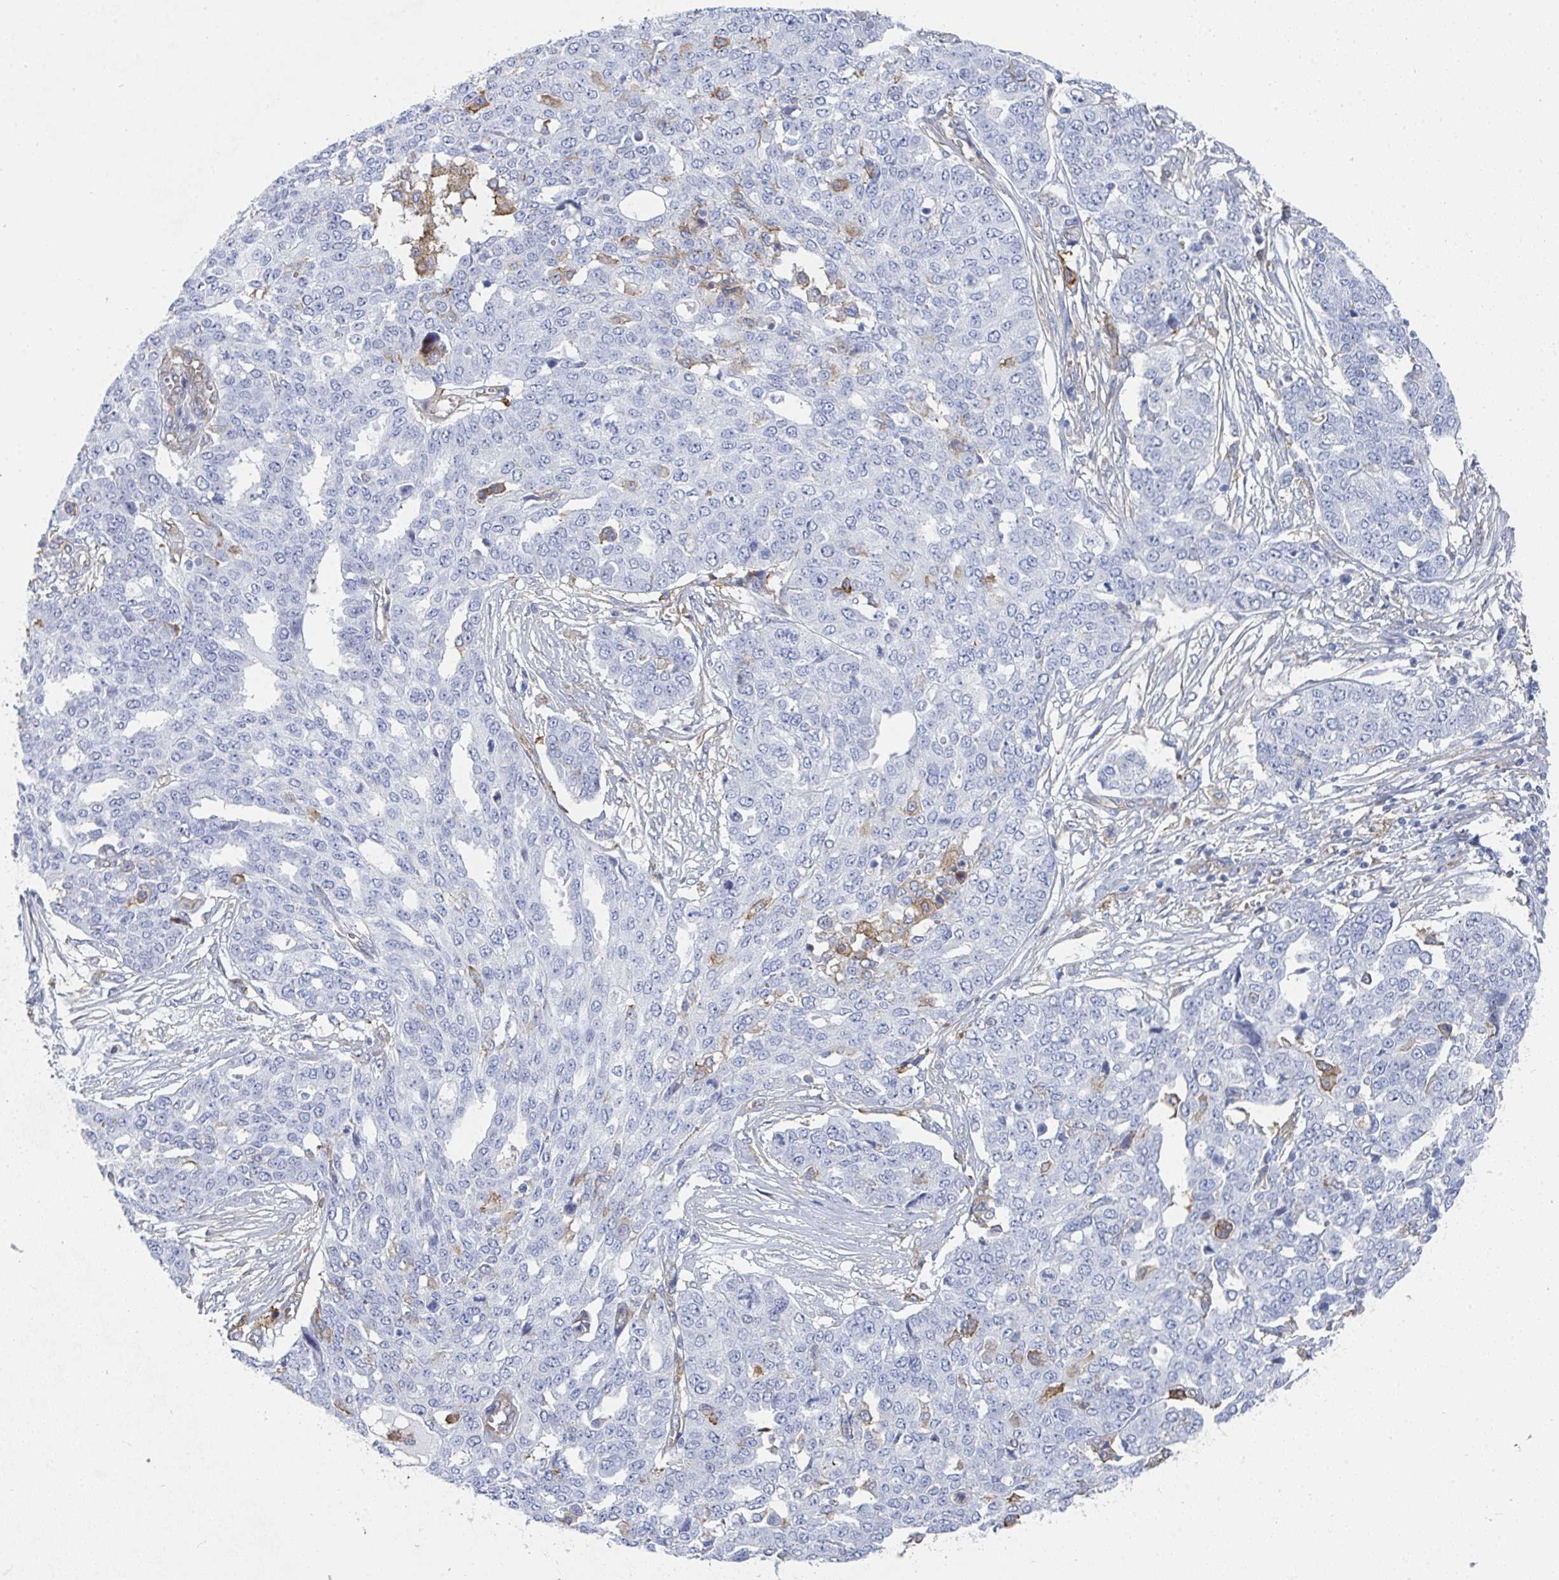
{"staining": {"intensity": "negative", "quantity": "none", "location": "none"}, "tissue": "ovarian cancer", "cell_type": "Tumor cells", "image_type": "cancer", "snomed": [{"axis": "morphology", "description": "Cystadenocarcinoma, serous, NOS"}, {"axis": "topography", "description": "Soft tissue"}, {"axis": "topography", "description": "Ovary"}], "caption": "Immunohistochemistry (IHC) histopathology image of neoplastic tissue: human ovarian cancer (serous cystadenocarcinoma) stained with DAB shows no significant protein positivity in tumor cells.", "gene": "DAB2", "patient": {"sex": "female", "age": 57}}